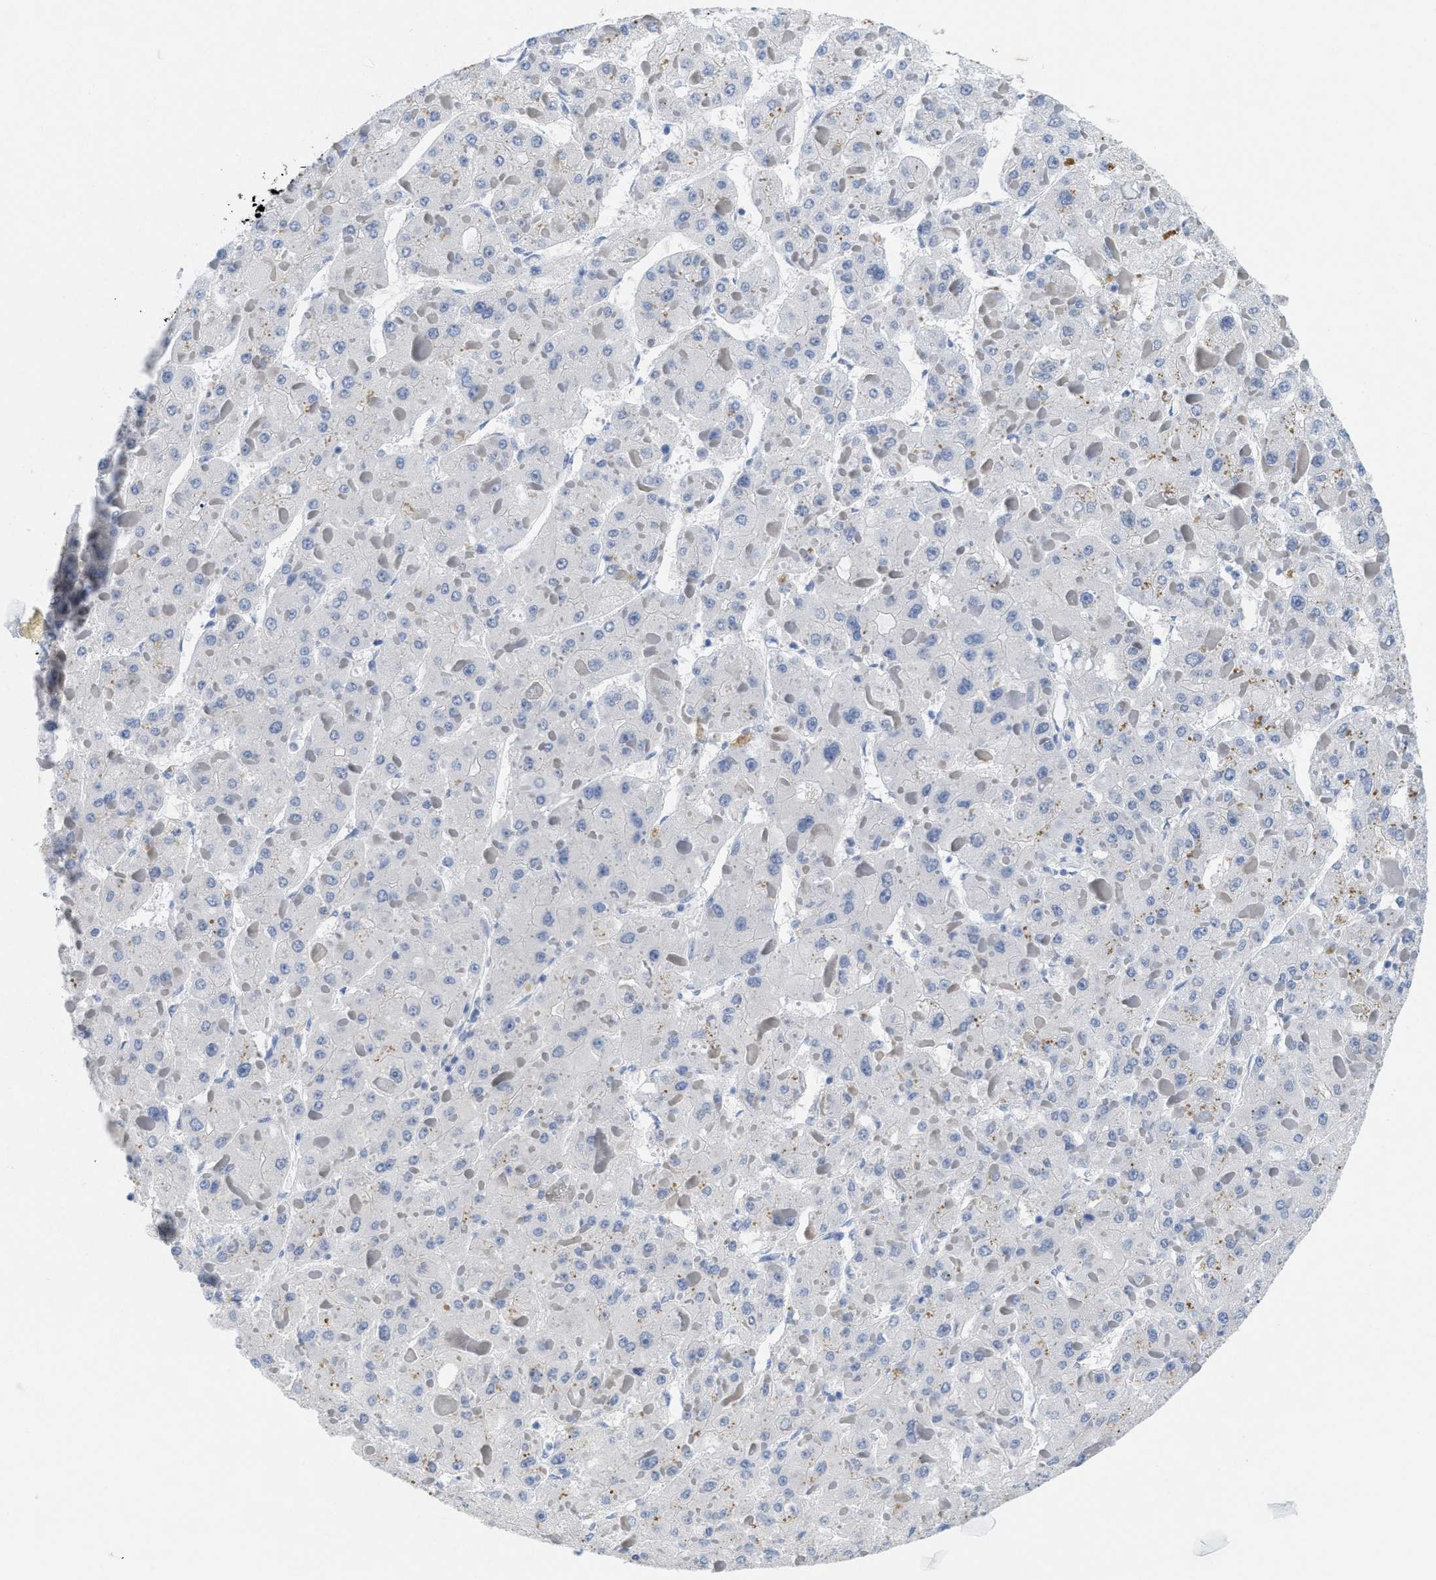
{"staining": {"intensity": "negative", "quantity": "none", "location": "none"}, "tissue": "liver cancer", "cell_type": "Tumor cells", "image_type": "cancer", "snomed": [{"axis": "morphology", "description": "Carcinoma, Hepatocellular, NOS"}, {"axis": "topography", "description": "Liver"}], "caption": "Immunohistochemistry of liver cancer (hepatocellular carcinoma) displays no expression in tumor cells. (DAB IHC with hematoxylin counter stain).", "gene": "CPA2", "patient": {"sex": "female", "age": 73}}